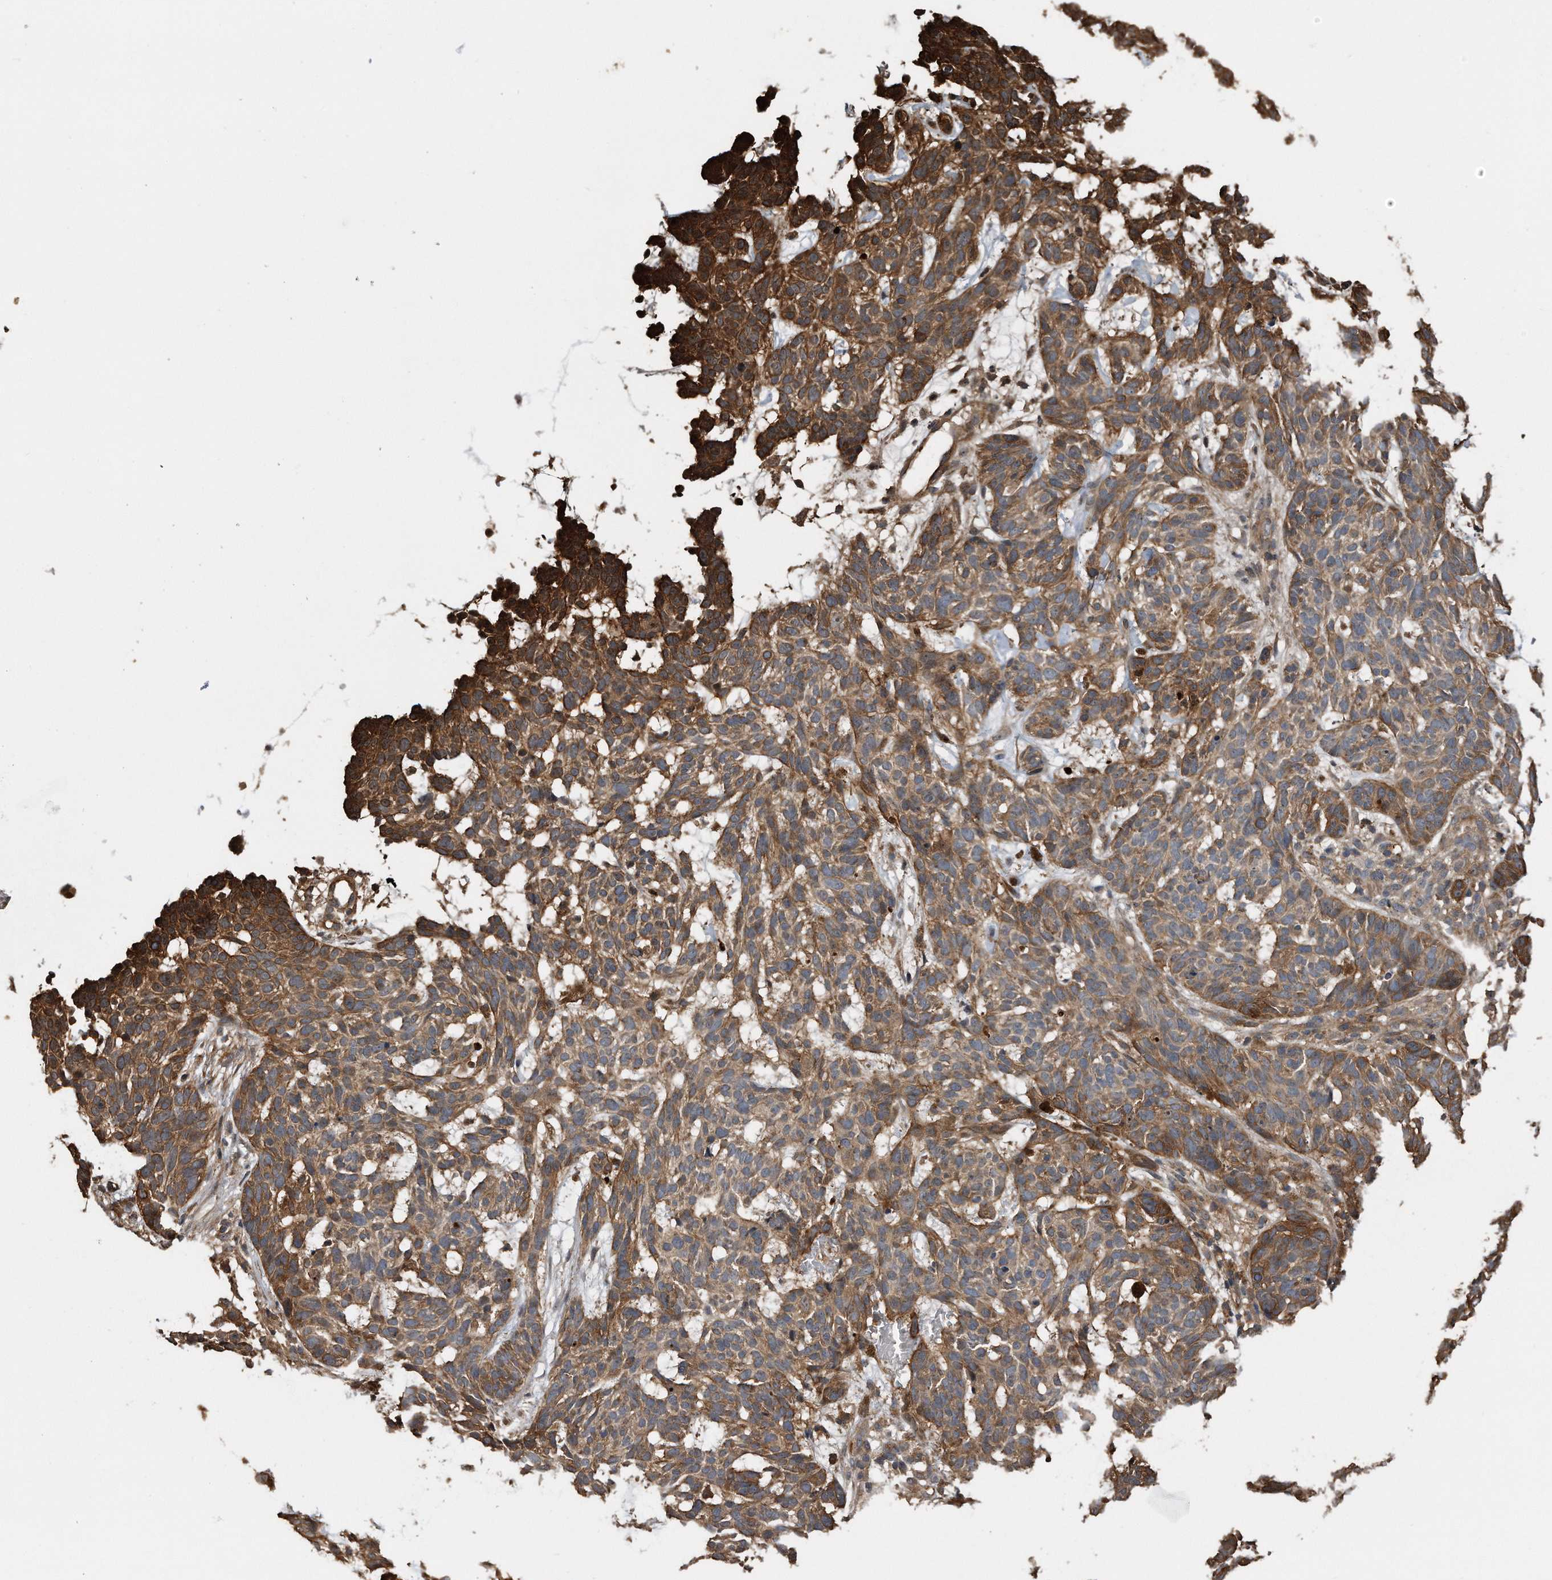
{"staining": {"intensity": "moderate", "quantity": ">75%", "location": "cytoplasmic/membranous"}, "tissue": "skin cancer", "cell_type": "Tumor cells", "image_type": "cancer", "snomed": [{"axis": "morphology", "description": "Basal cell carcinoma"}, {"axis": "topography", "description": "Skin"}], "caption": "A high-resolution photomicrograph shows immunohistochemistry staining of skin basal cell carcinoma, which exhibits moderate cytoplasmic/membranous expression in about >75% of tumor cells.", "gene": "KCND3", "patient": {"sex": "male", "age": 85}}